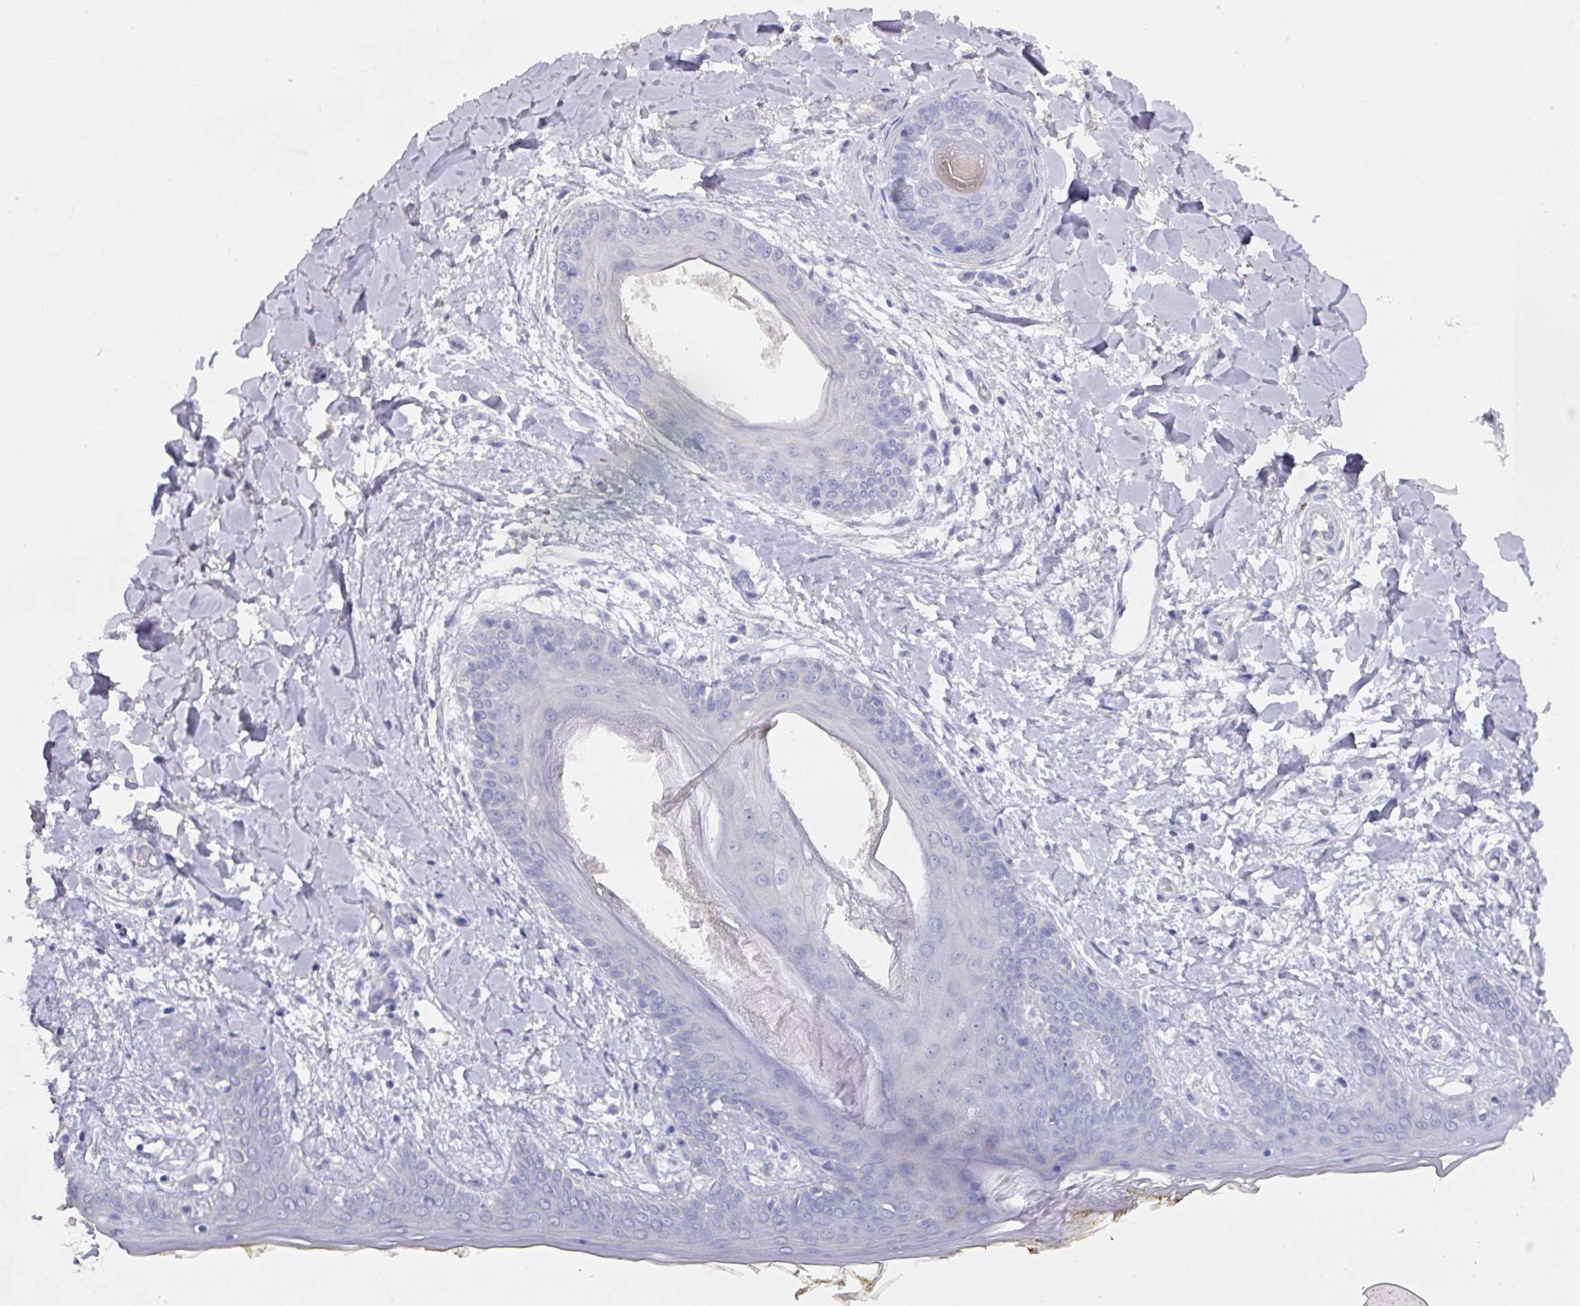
{"staining": {"intensity": "negative", "quantity": "none", "location": "none"}, "tissue": "skin", "cell_type": "Fibroblasts", "image_type": "normal", "snomed": [{"axis": "morphology", "description": "Normal tissue, NOS"}, {"axis": "topography", "description": "Skin"}], "caption": "This is an IHC image of benign human skin. There is no staining in fibroblasts.", "gene": "DAZ1", "patient": {"sex": "female", "age": 34}}